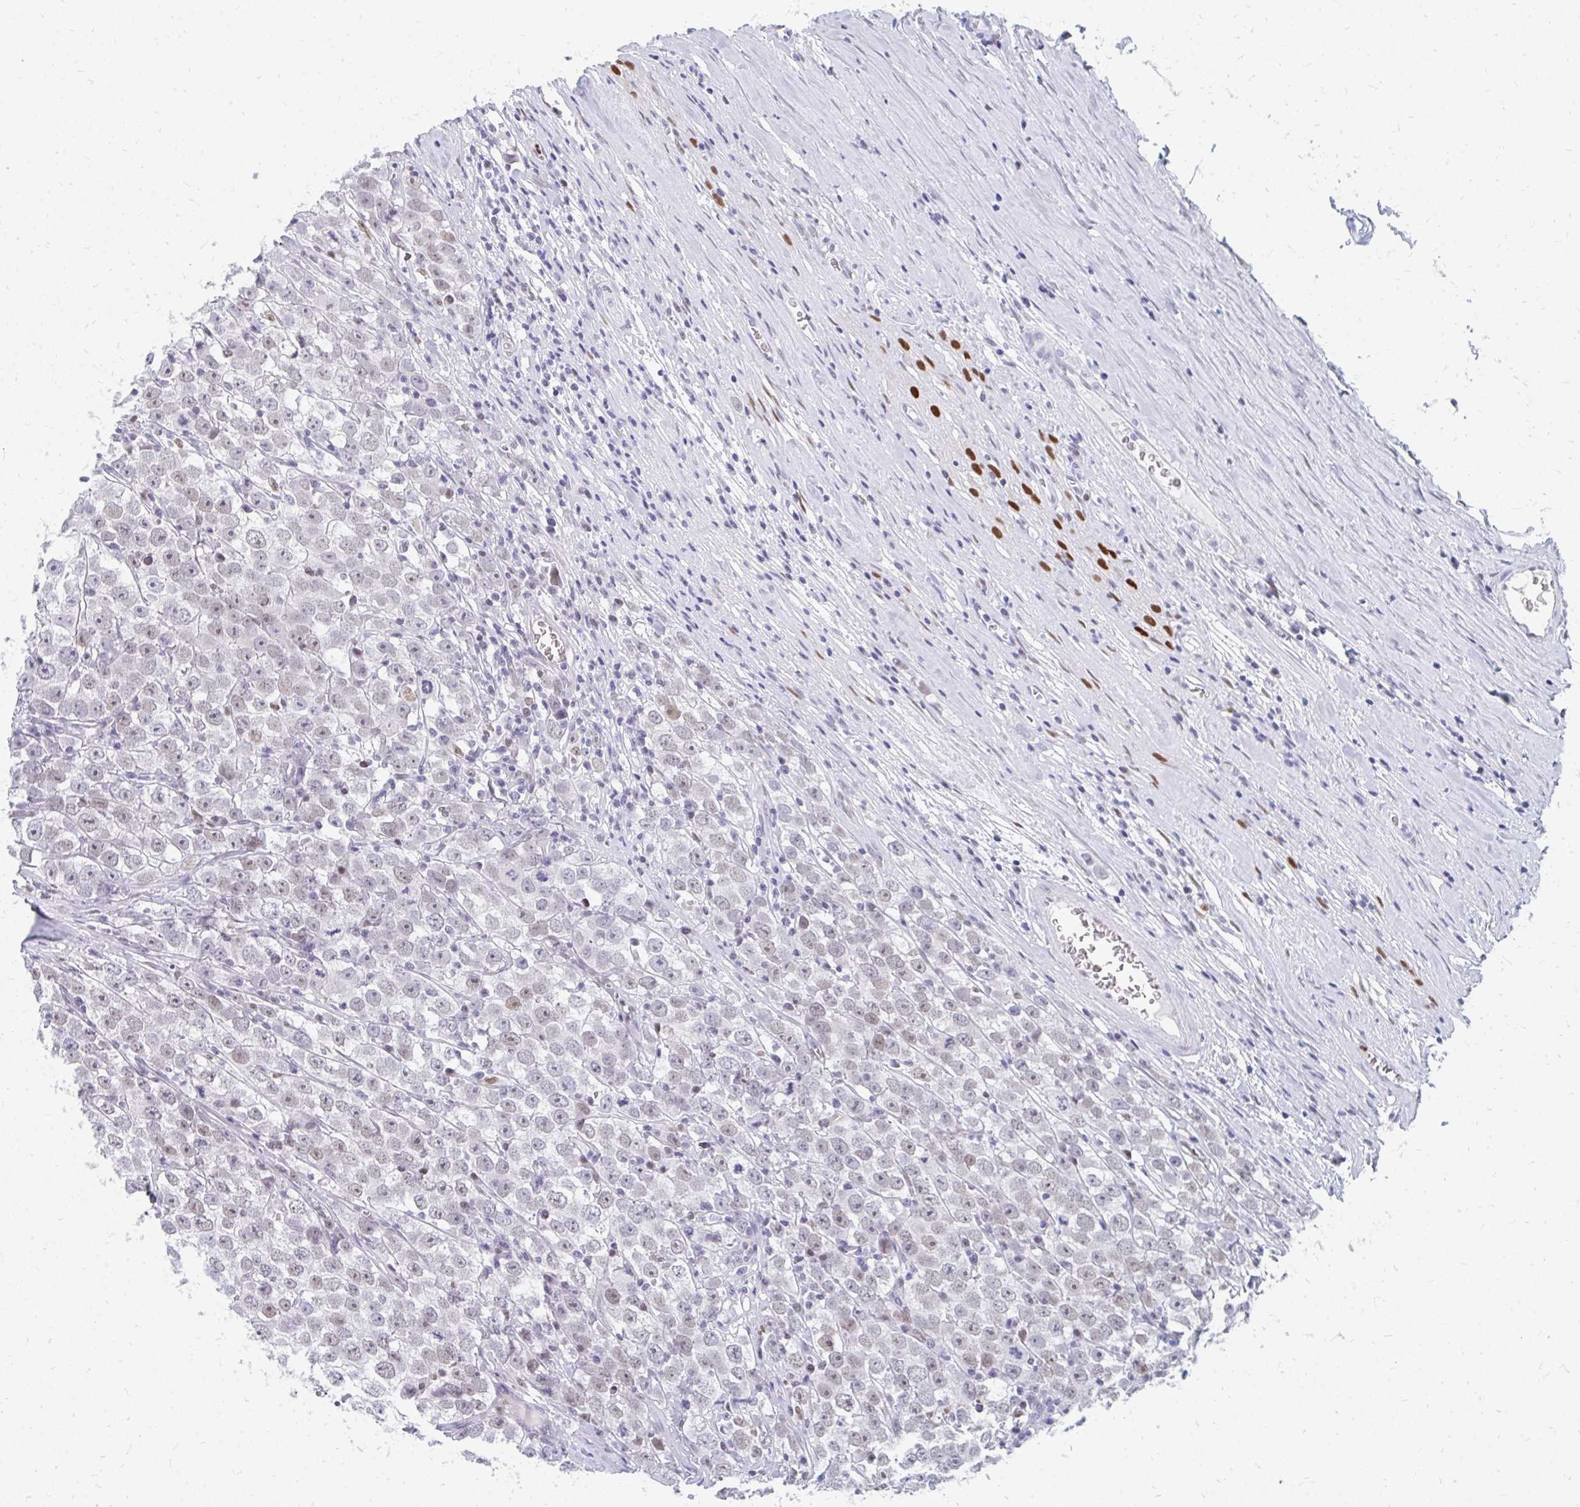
{"staining": {"intensity": "weak", "quantity": "25%-75%", "location": "nuclear"}, "tissue": "testis cancer", "cell_type": "Tumor cells", "image_type": "cancer", "snomed": [{"axis": "morphology", "description": "Seminoma, NOS"}, {"axis": "morphology", "description": "Carcinoma, Embryonal, NOS"}, {"axis": "topography", "description": "Testis"}], "caption": "Immunohistochemical staining of human testis cancer exhibits low levels of weak nuclear protein staining in approximately 25%-75% of tumor cells.", "gene": "PLK3", "patient": {"sex": "male", "age": 52}}